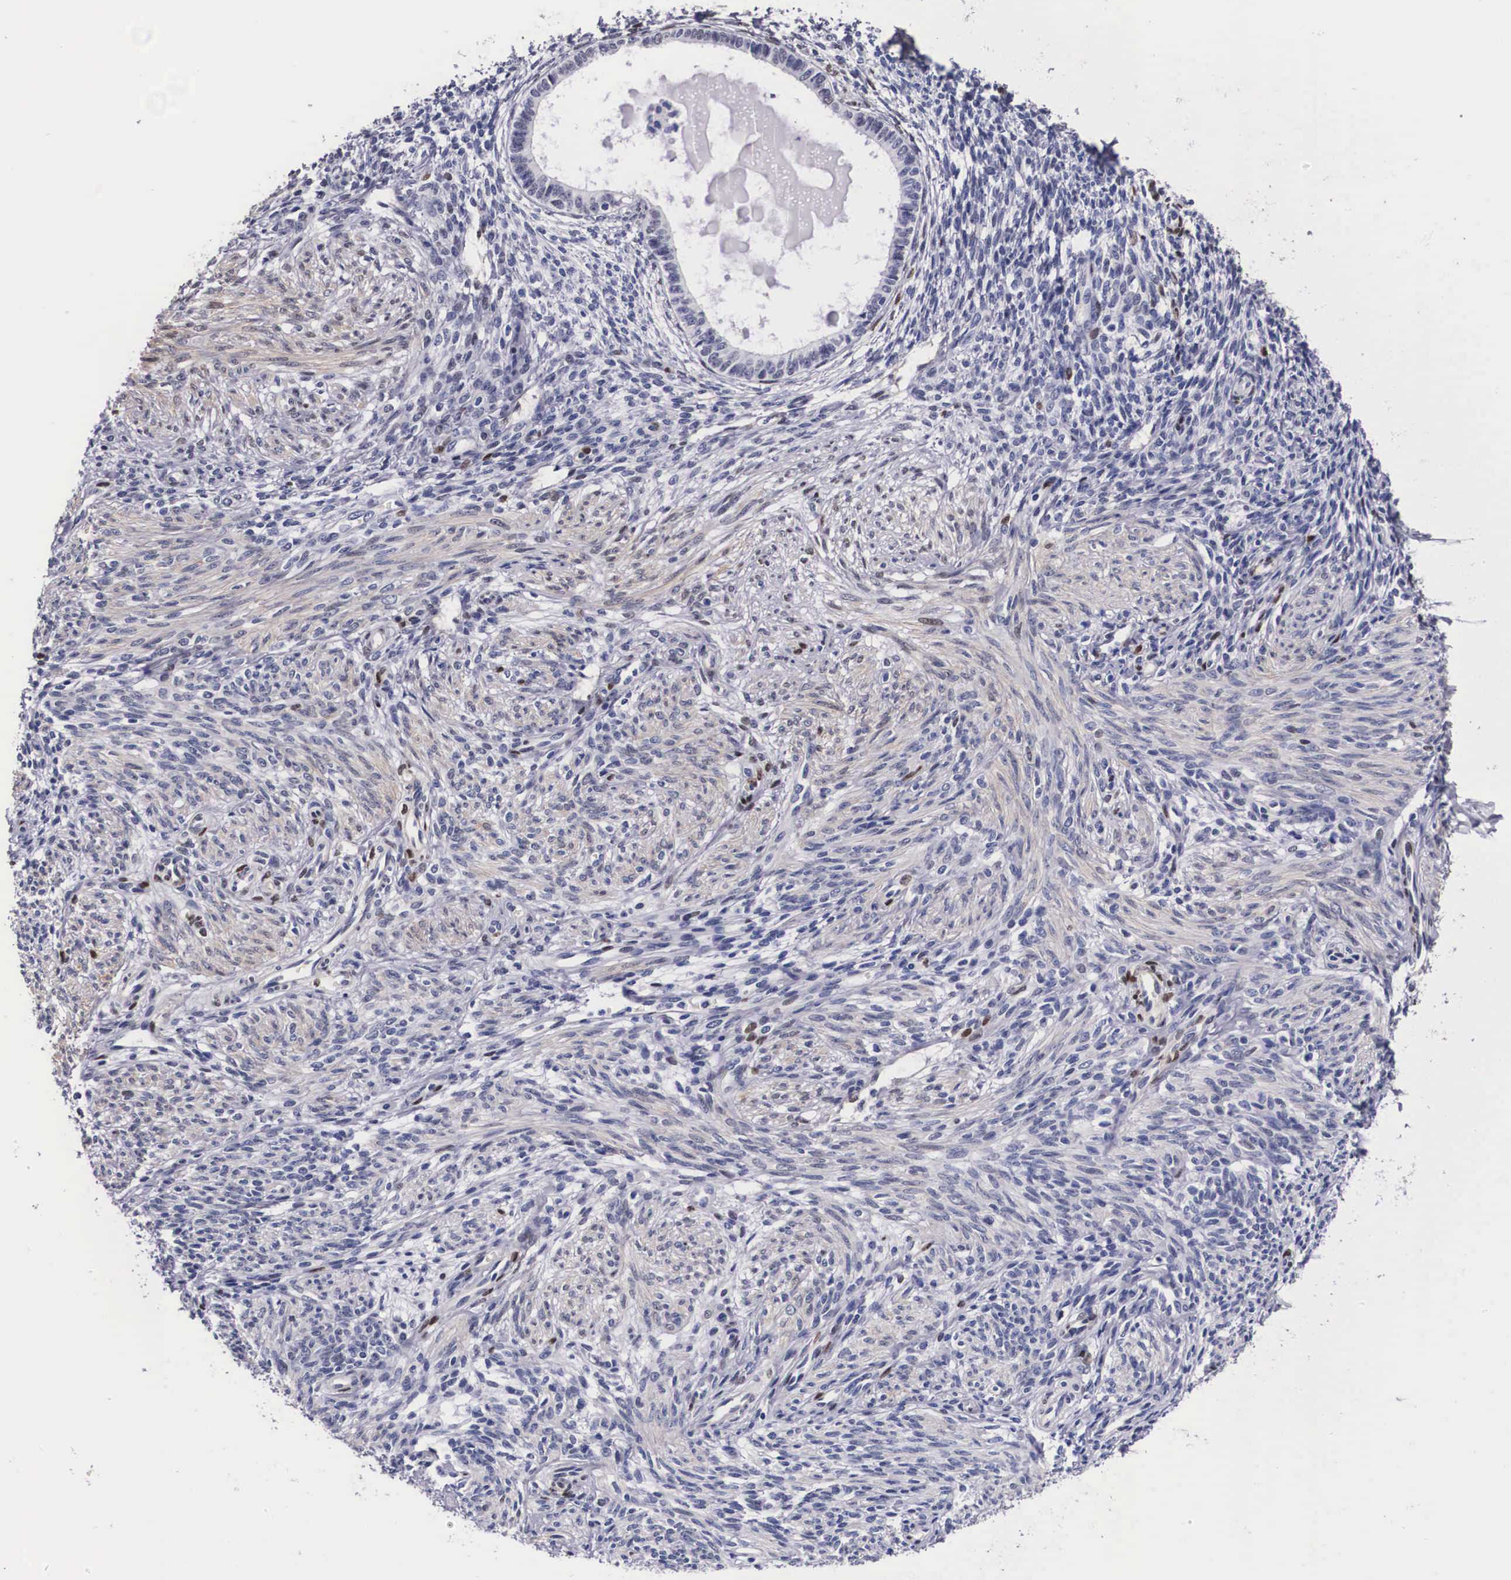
{"staining": {"intensity": "moderate", "quantity": "25%-75%", "location": "nuclear"}, "tissue": "endometrium", "cell_type": "Cells in endometrial stroma", "image_type": "normal", "snomed": [{"axis": "morphology", "description": "Normal tissue, NOS"}, {"axis": "topography", "description": "Endometrium"}], "caption": "IHC histopathology image of unremarkable endometrium stained for a protein (brown), which demonstrates medium levels of moderate nuclear expression in approximately 25%-75% of cells in endometrial stroma.", "gene": "KHDRBS3", "patient": {"sex": "female", "age": 82}}